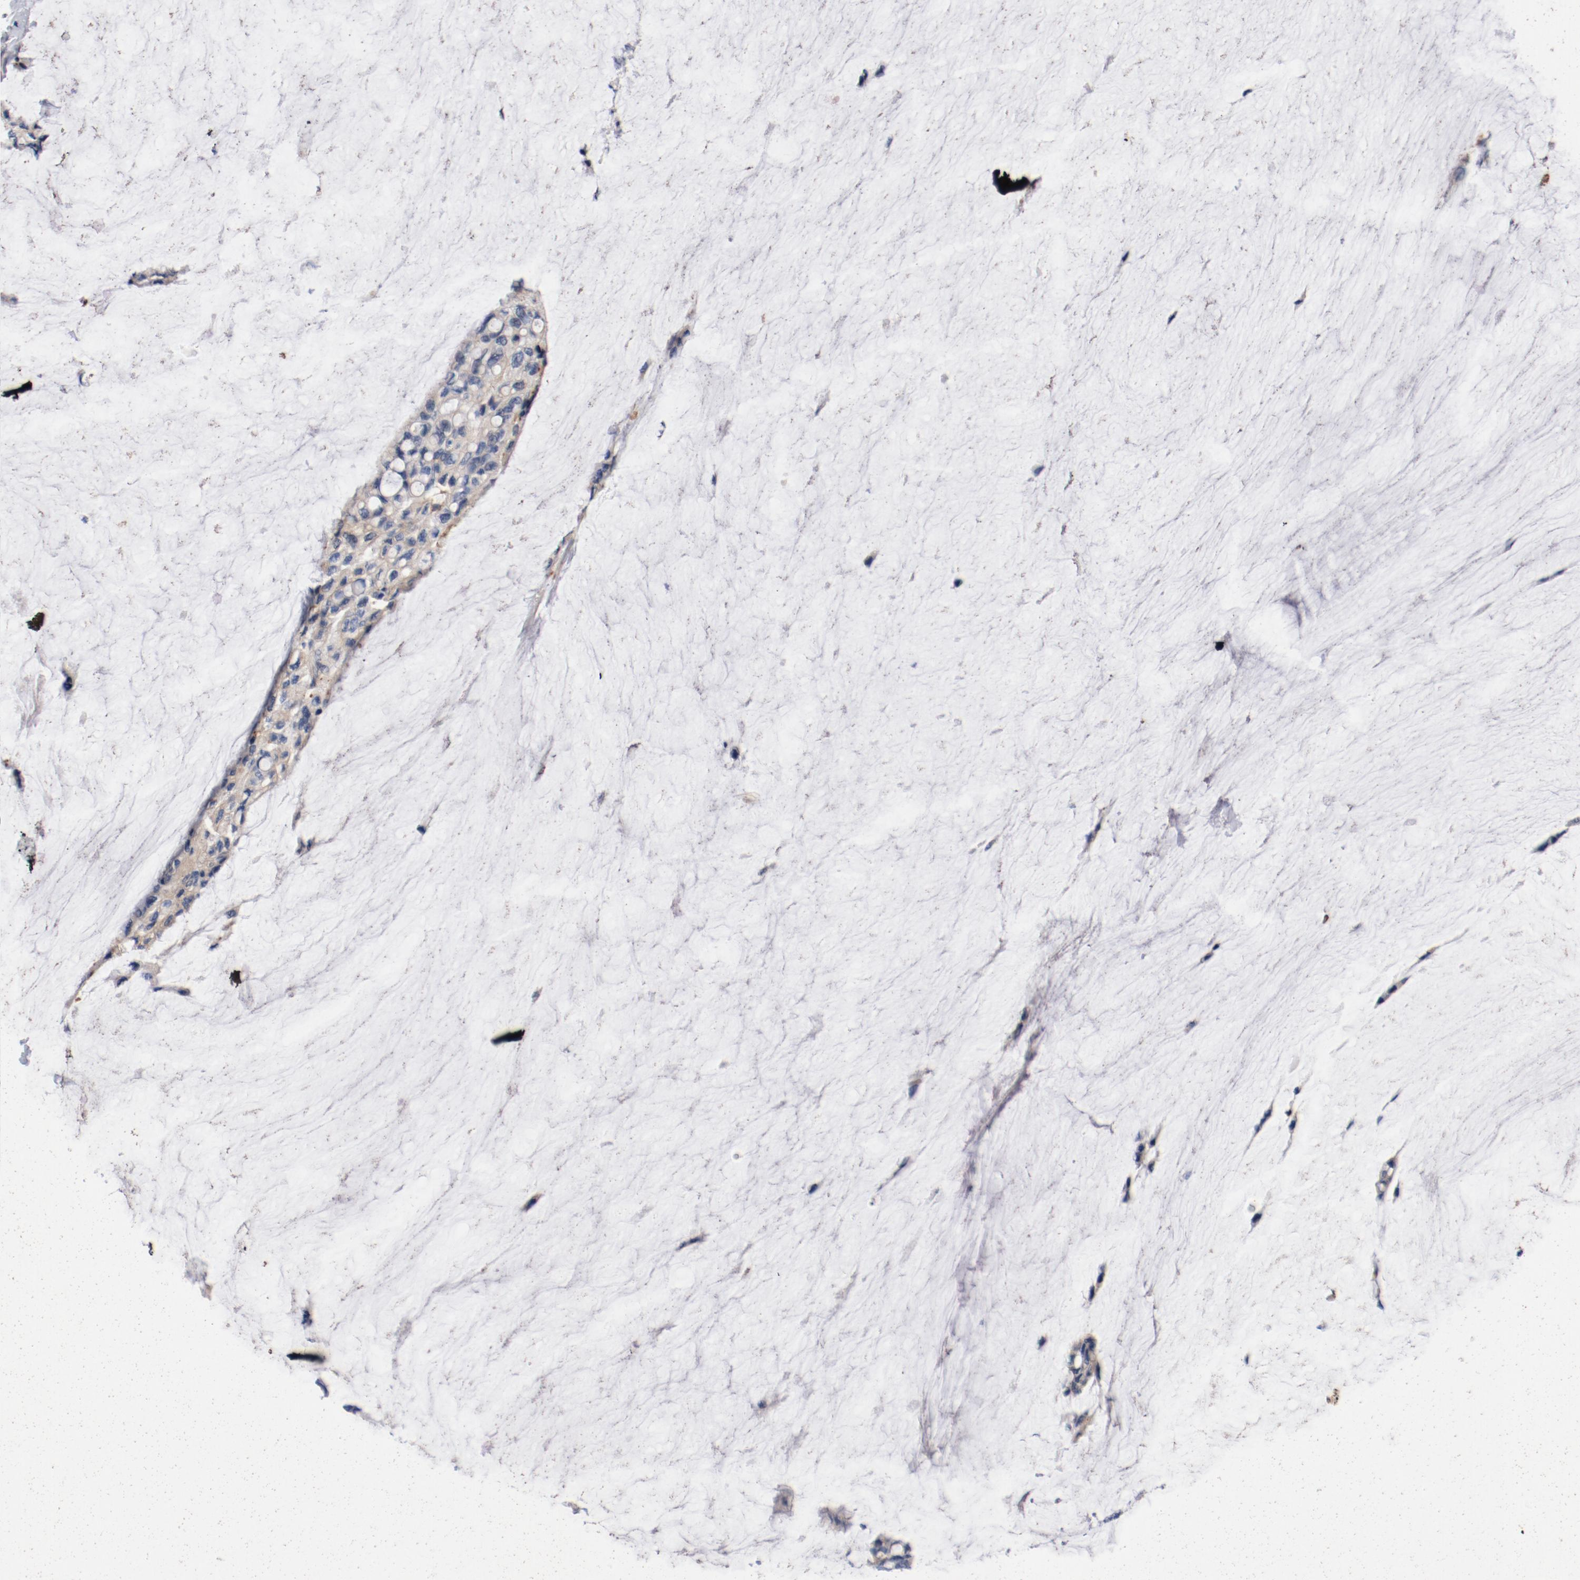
{"staining": {"intensity": "weak", "quantity": "25%-75%", "location": "cytoplasmic/membranous"}, "tissue": "ovarian cancer", "cell_type": "Tumor cells", "image_type": "cancer", "snomed": [{"axis": "morphology", "description": "Cystadenocarcinoma, mucinous, NOS"}, {"axis": "topography", "description": "Ovary"}], "caption": "Immunohistochemical staining of ovarian cancer shows weak cytoplasmic/membranous protein staining in about 25%-75% of tumor cells.", "gene": "PIM1", "patient": {"sex": "female", "age": 39}}